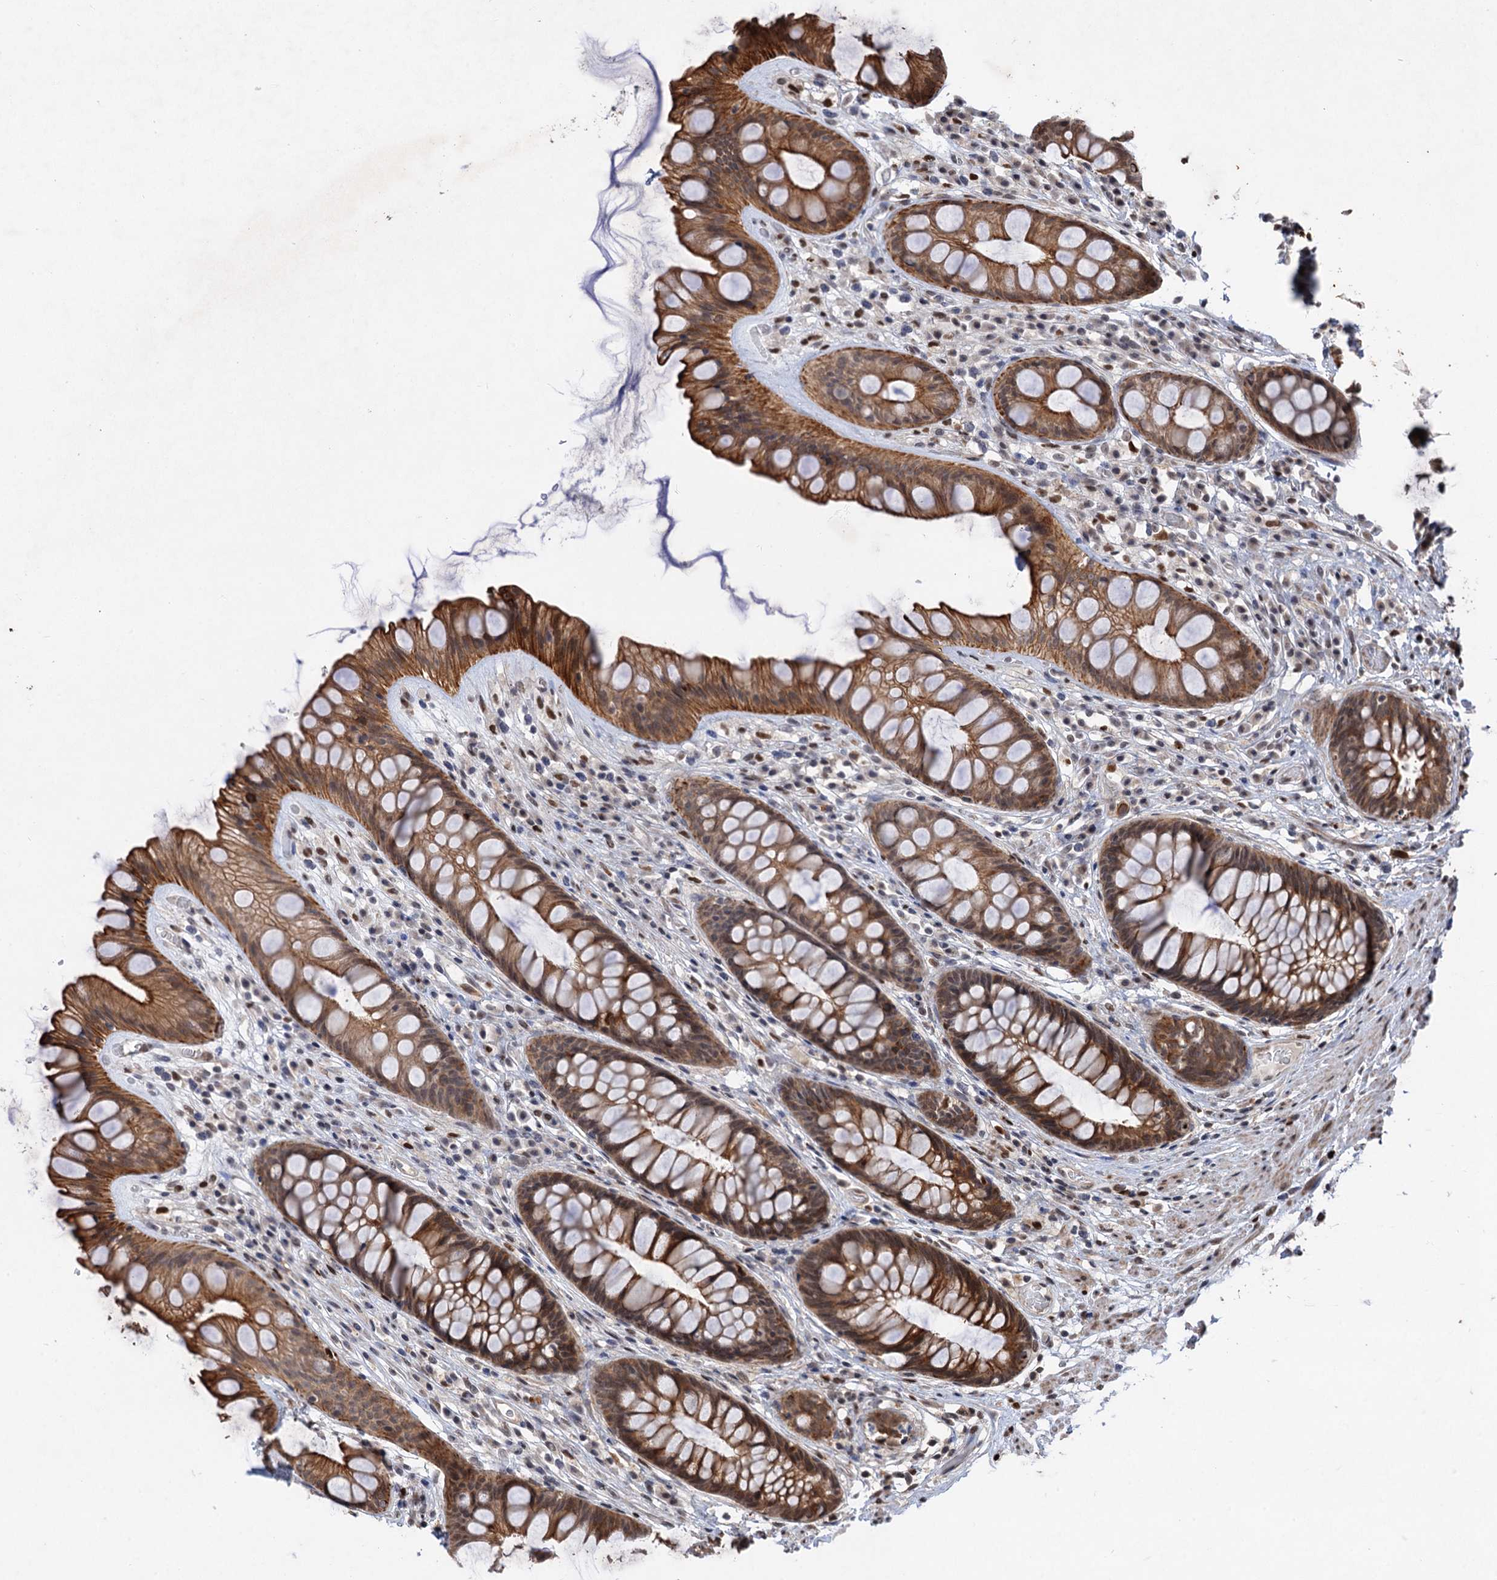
{"staining": {"intensity": "moderate", "quantity": ">75%", "location": "cytoplasmic/membranous"}, "tissue": "rectum", "cell_type": "Glandular cells", "image_type": "normal", "snomed": [{"axis": "morphology", "description": "Normal tissue, NOS"}, {"axis": "topography", "description": "Rectum"}], "caption": "The immunohistochemical stain labels moderate cytoplasmic/membranous staining in glandular cells of unremarkable rectum. The protein is stained brown, and the nuclei are stained in blue (DAB IHC with brightfield microscopy, high magnification).", "gene": "TTC31", "patient": {"sex": "male", "age": 74}}